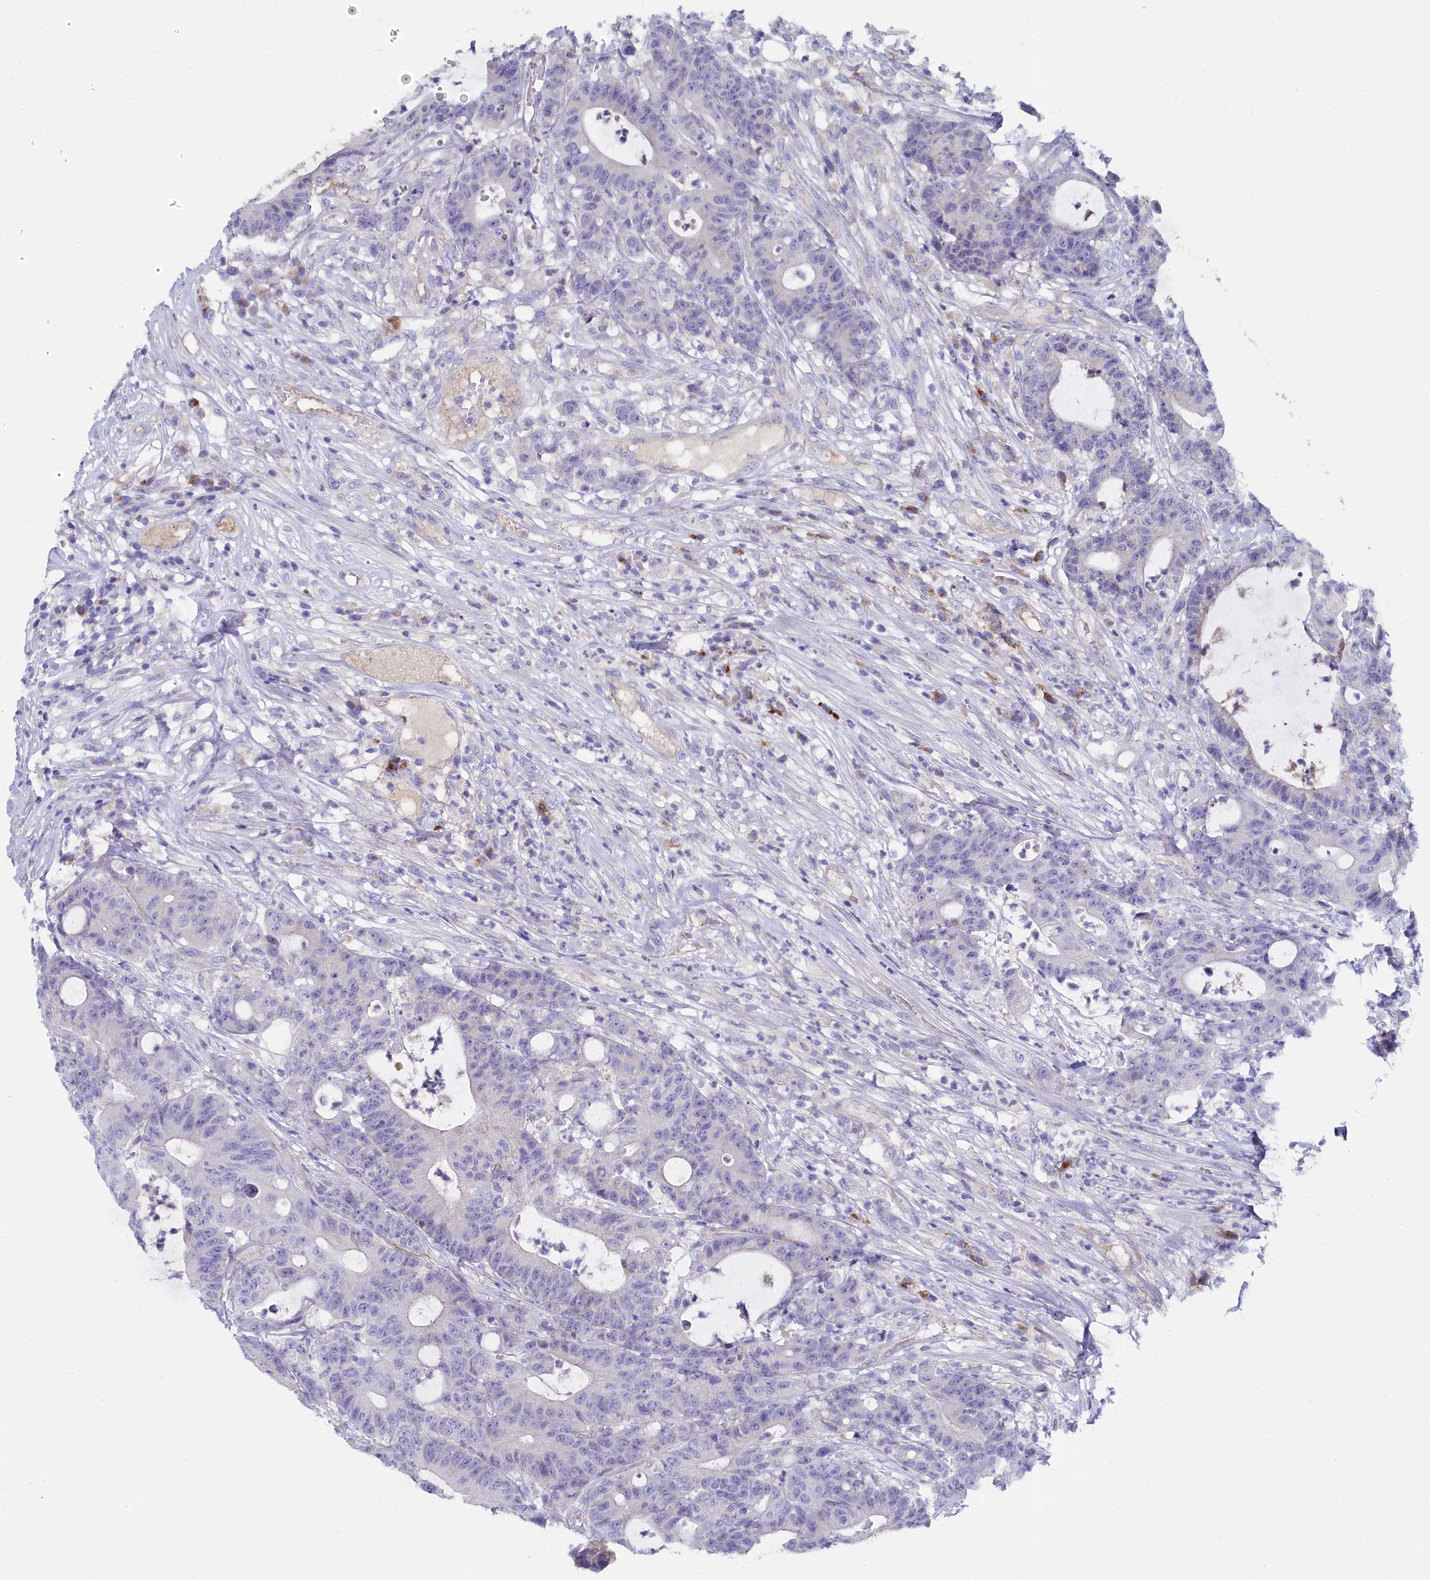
{"staining": {"intensity": "negative", "quantity": "none", "location": "none"}, "tissue": "colorectal cancer", "cell_type": "Tumor cells", "image_type": "cancer", "snomed": [{"axis": "morphology", "description": "Adenocarcinoma, NOS"}, {"axis": "topography", "description": "Colon"}], "caption": "Immunohistochemical staining of colorectal cancer (adenocarcinoma) shows no significant positivity in tumor cells.", "gene": "SLC49A3", "patient": {"sex": "female", "age": 84}}